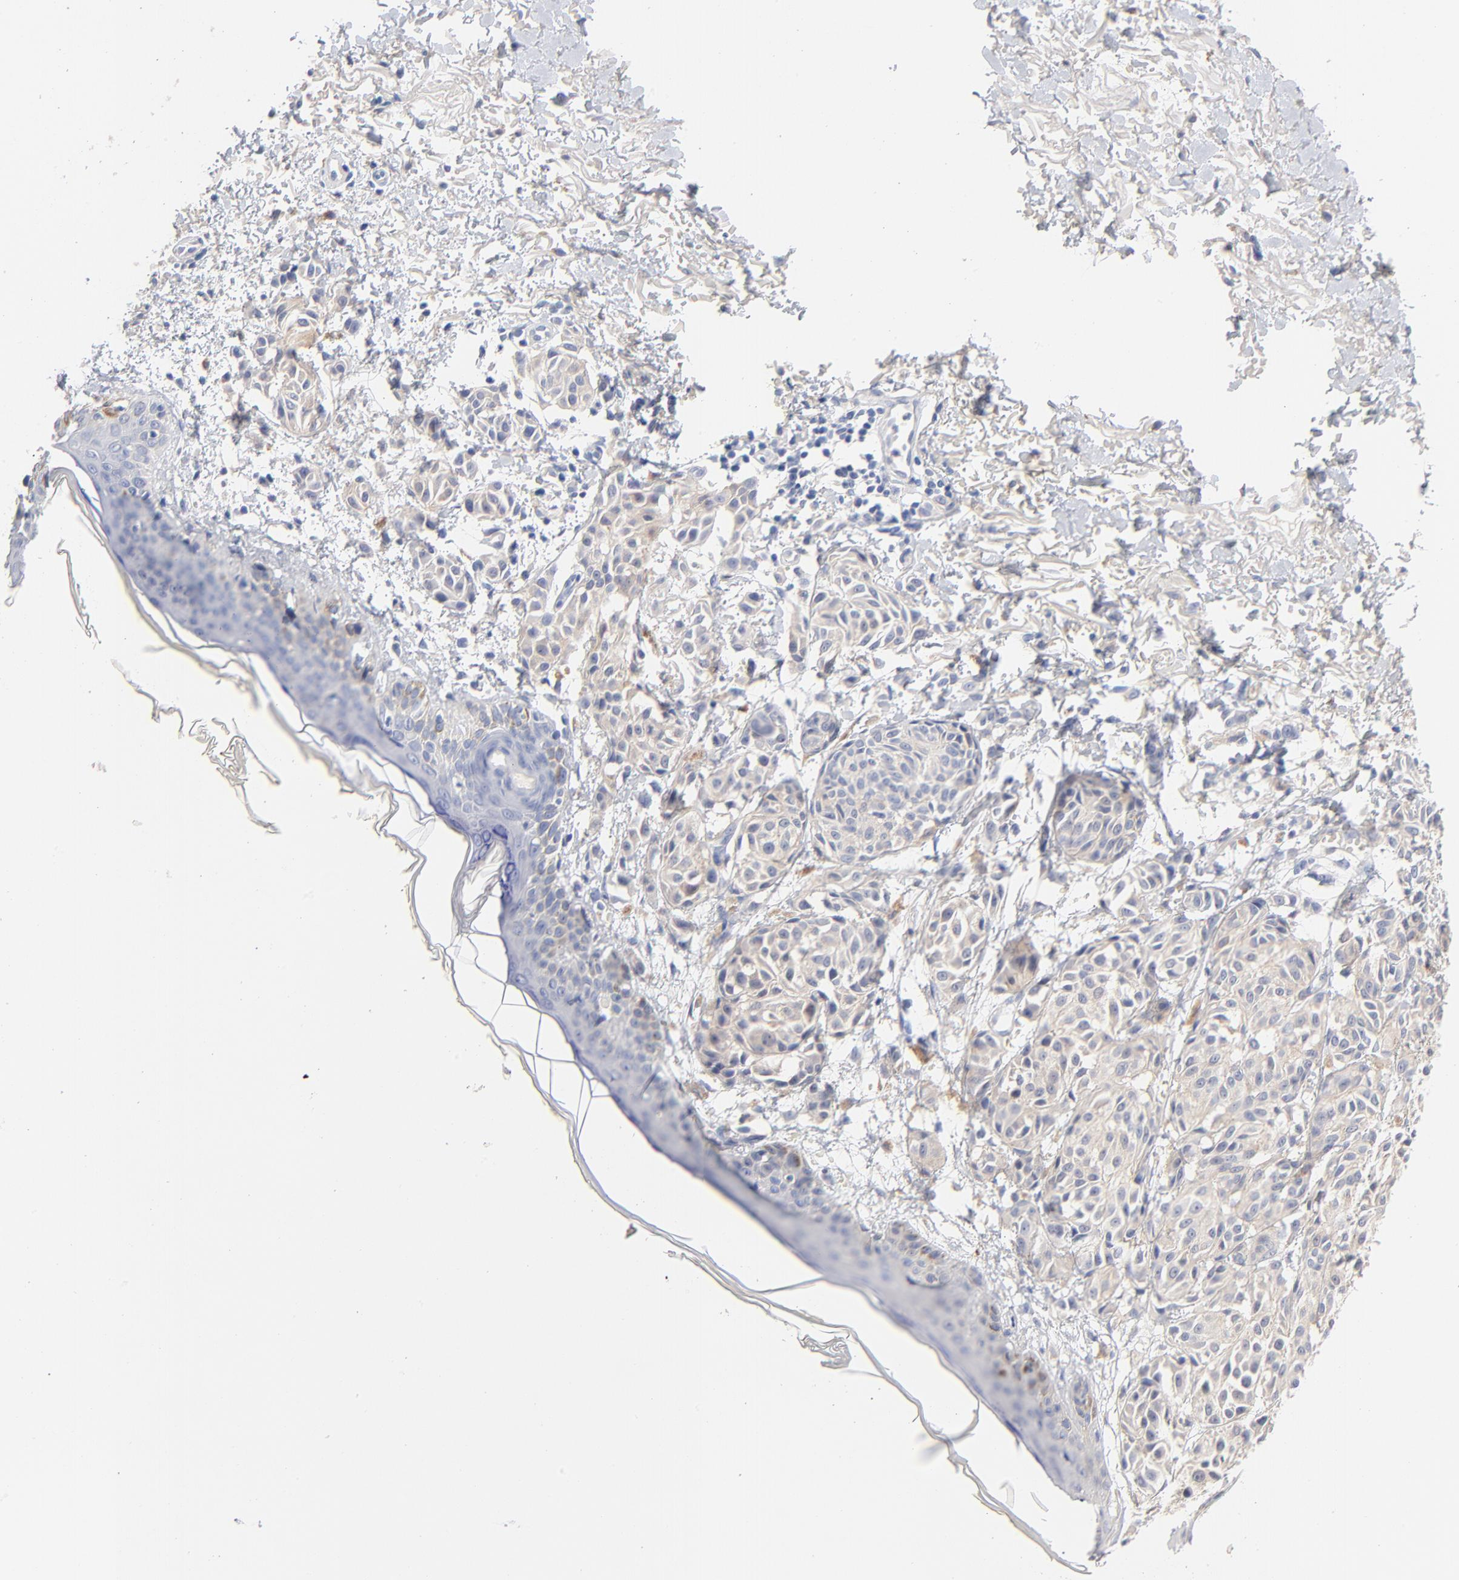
{"staining": {"intensity": "weak", "quantity": "25%-75%", "location": "cytoplasmic/membranous"}, "tissue": "melanoma", "cell_type": "Tumor cells", "image_type": "cancer", "snomed": [{"axis": "morphology", "description": "Malignant melanoma, NOS"}, {"axis": "topography", "description": "Skin"}], "caption": "This photomicrograph shows immunohistochemistry (IHC) staining of human melanoma, with low weak cytoplasmic/membranous staining in approximately 25%-75% of tumor cells.", "gene": "CPS1", "patient": {"sex": "male", "age": 76}}